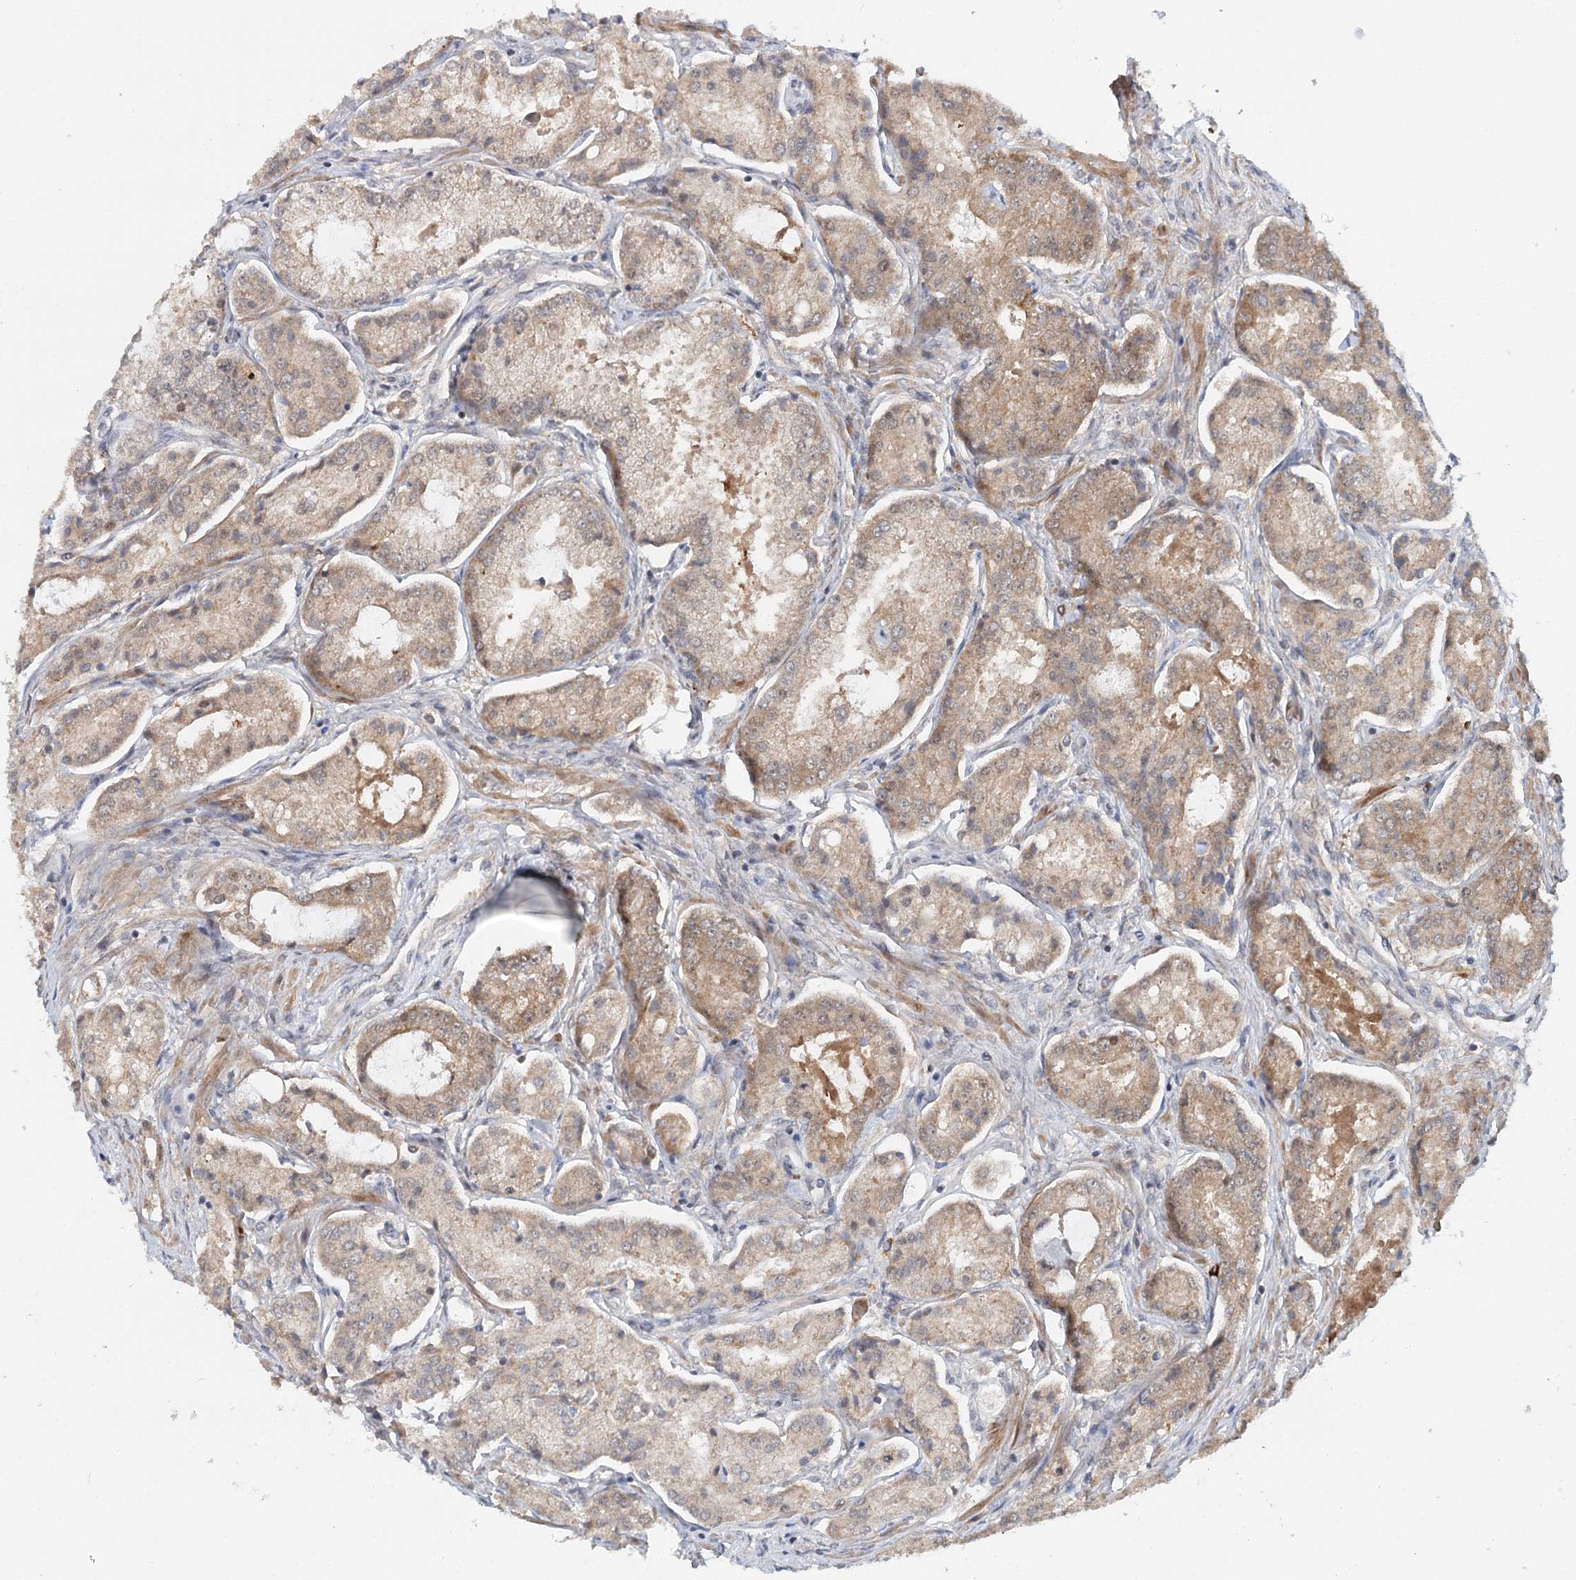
{"staining": {"intensity": "moderate", "quantity": "25%-75%", "location": "cytoplasmic/membranous"}, "tissue": "prostate cancer", "cell_type": "Tumor cells", "image_type": "cancer", "snomed": [{"axis": "morphology", "description": "Adenocarcinoma, Low grade"}, {"axis": "topography", "description": "Prostate"}], "caption": "Immunohistochemistry (IHC) staining of low-grade adenocarcinoma (prostate), which demonstrates medium levels of moderate cytoplasmic/membranous positivity in about 25%-75% of tumor cells indicating moderate cytoplasmic/membranous protein staining. The staining was performed using DAB (brown) for protein detection and nuclei were counterstained in hematoxylin (blue).", "gene": "AP3B1", "patient": {"sex": "male", "age": 68}}